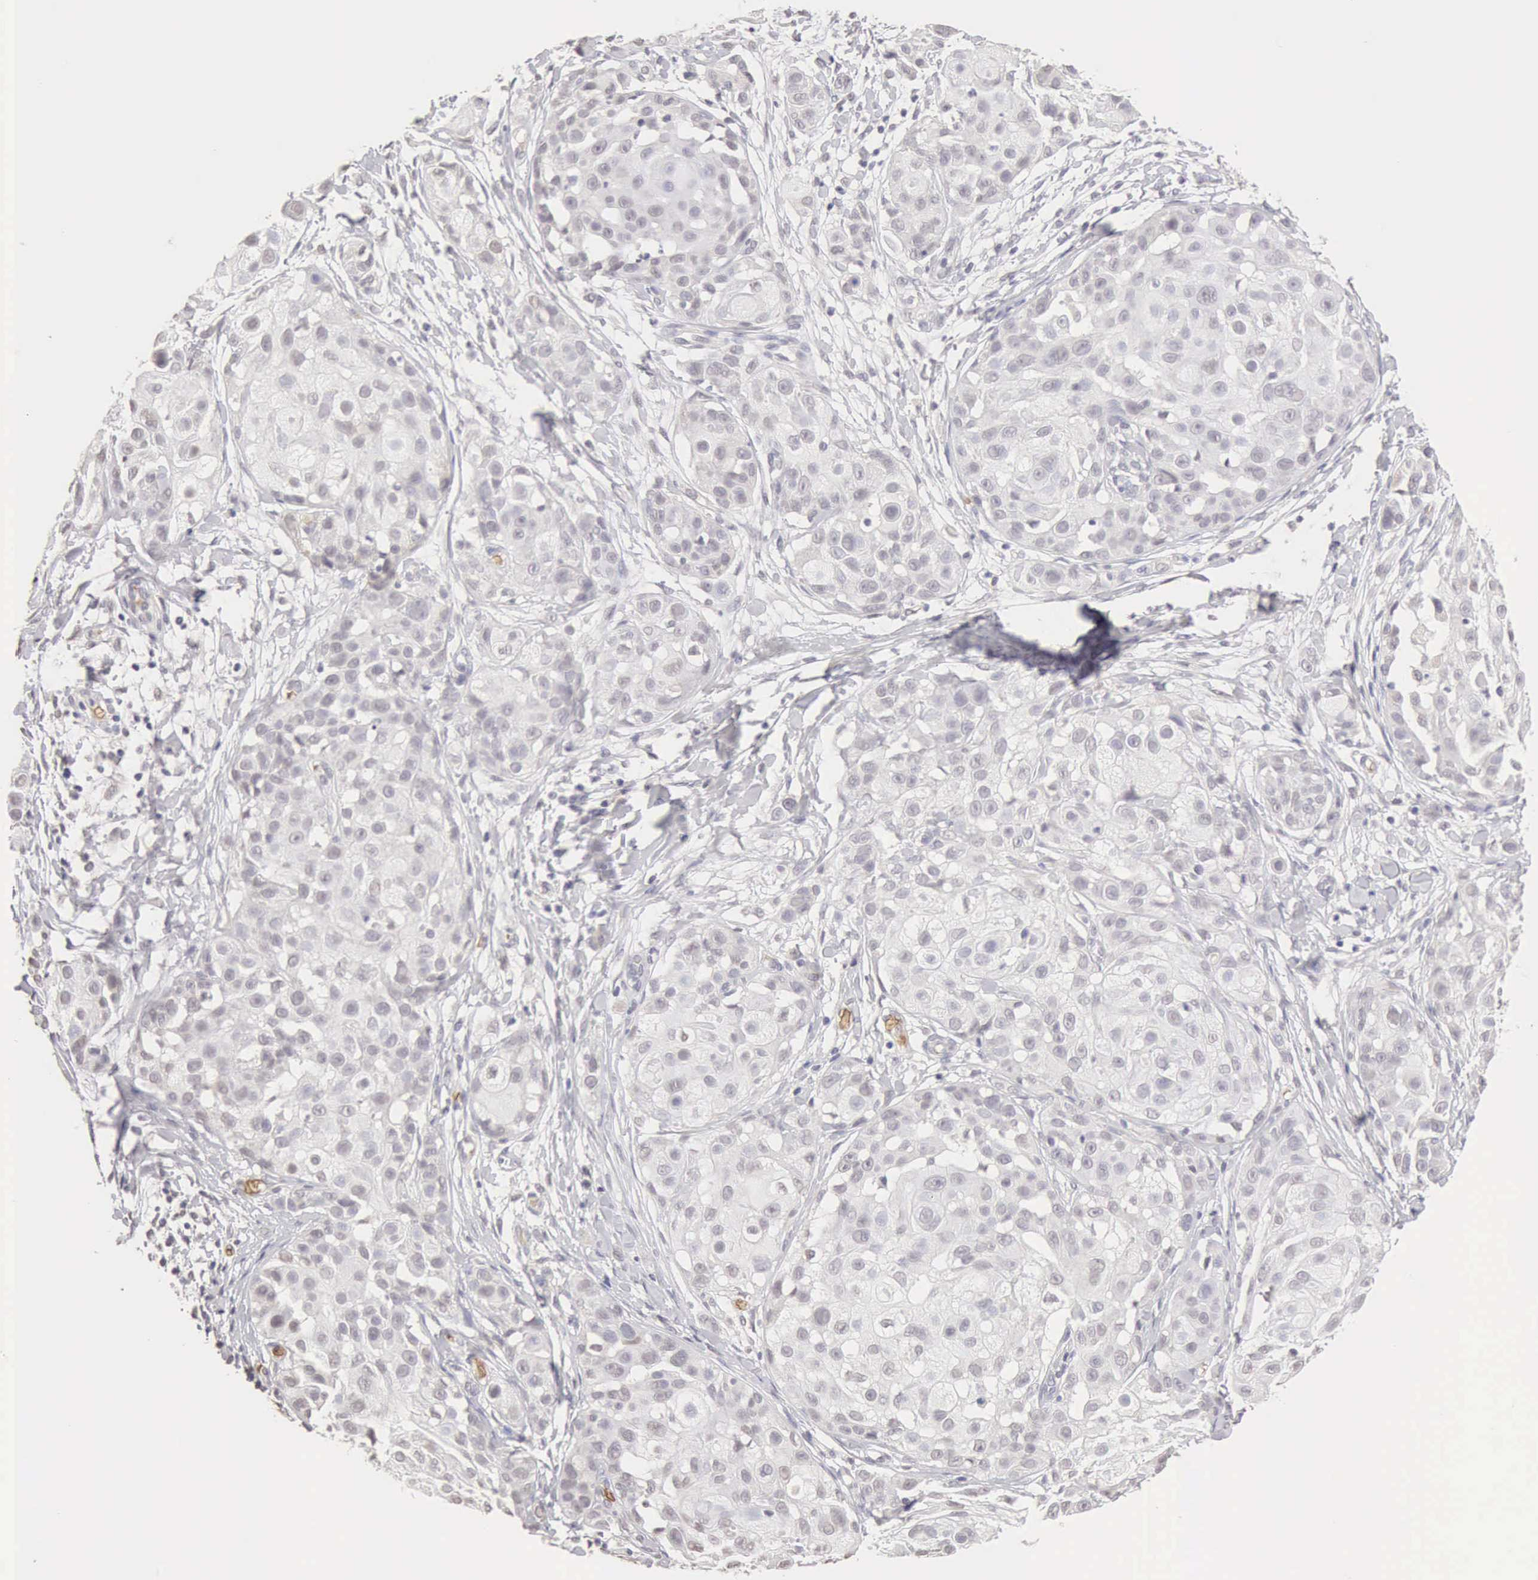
{"staining": {"intensity": "negative", "quantity": "none", "location": "none"}, "tissue": "skin cancer", "cell_type": "Tumor cells", "image_type": "cancer", "snomed": [{"axis": "morphology", "description": "Squamous cell carcinoma, NOS"}, {"axis": "topography", "description": "Skin"}], "caption": "Tumor cells show no significant positivity in skin cancer.", "gene": "CFI", "patient": {"sex": "female", "age": 57}}